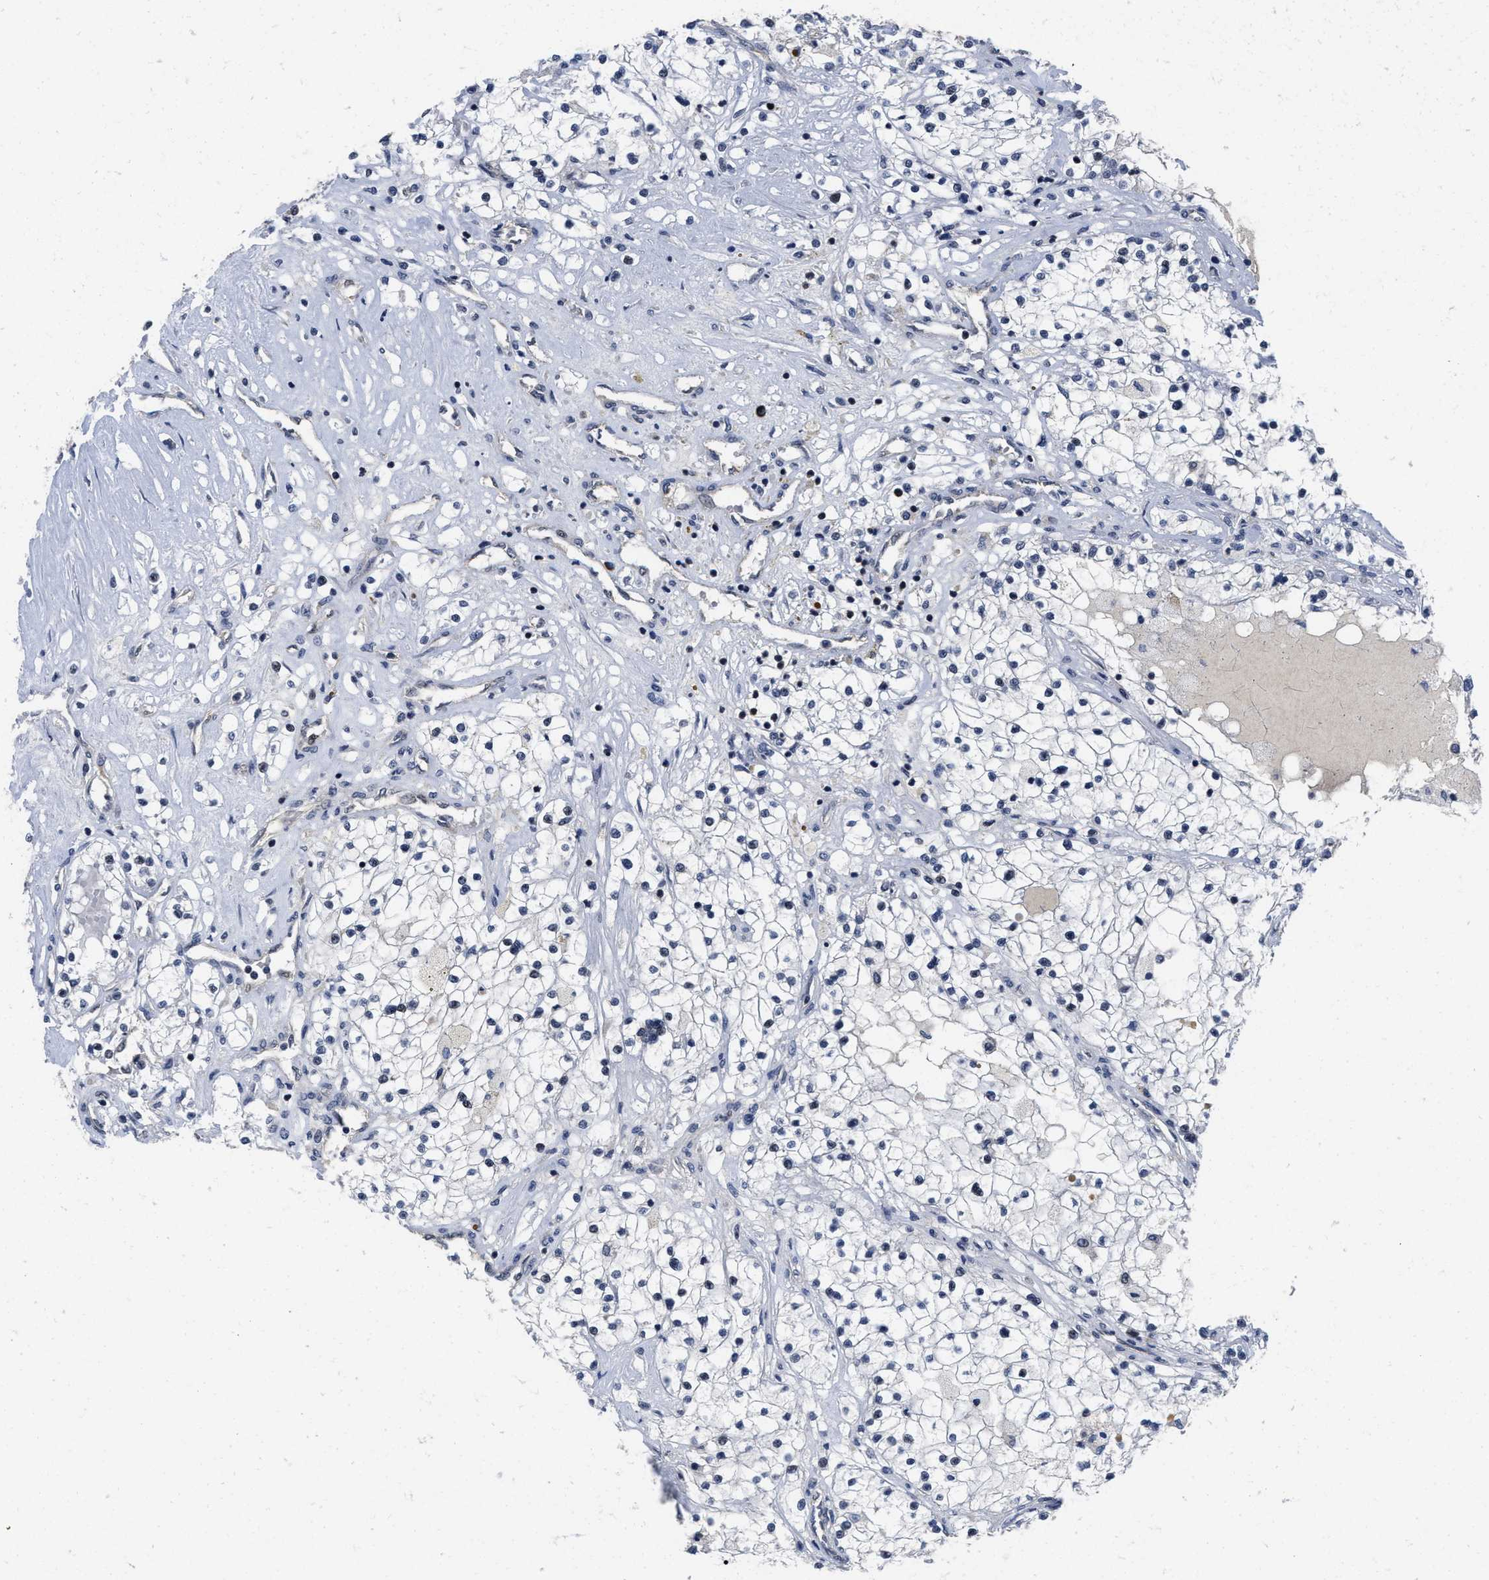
{"staining": {"intensity": "negative", "quantity": "none", "location": "none"}, "tissue": "renal cancer", "cell_type": "Tumor cells", "image_type": "cancer", "snomed": [{"axis": "morphology", "description": "Adenocarcinoma, NOS"}, {"axis": "topography", "description": "Kidney"}], "caption": "The photomicrograph demonstrates no staining of tumor cells in adenocarcinoma (renal).", "gene": "HIF1A", "patient": {"sex": "male", "age": 68}}